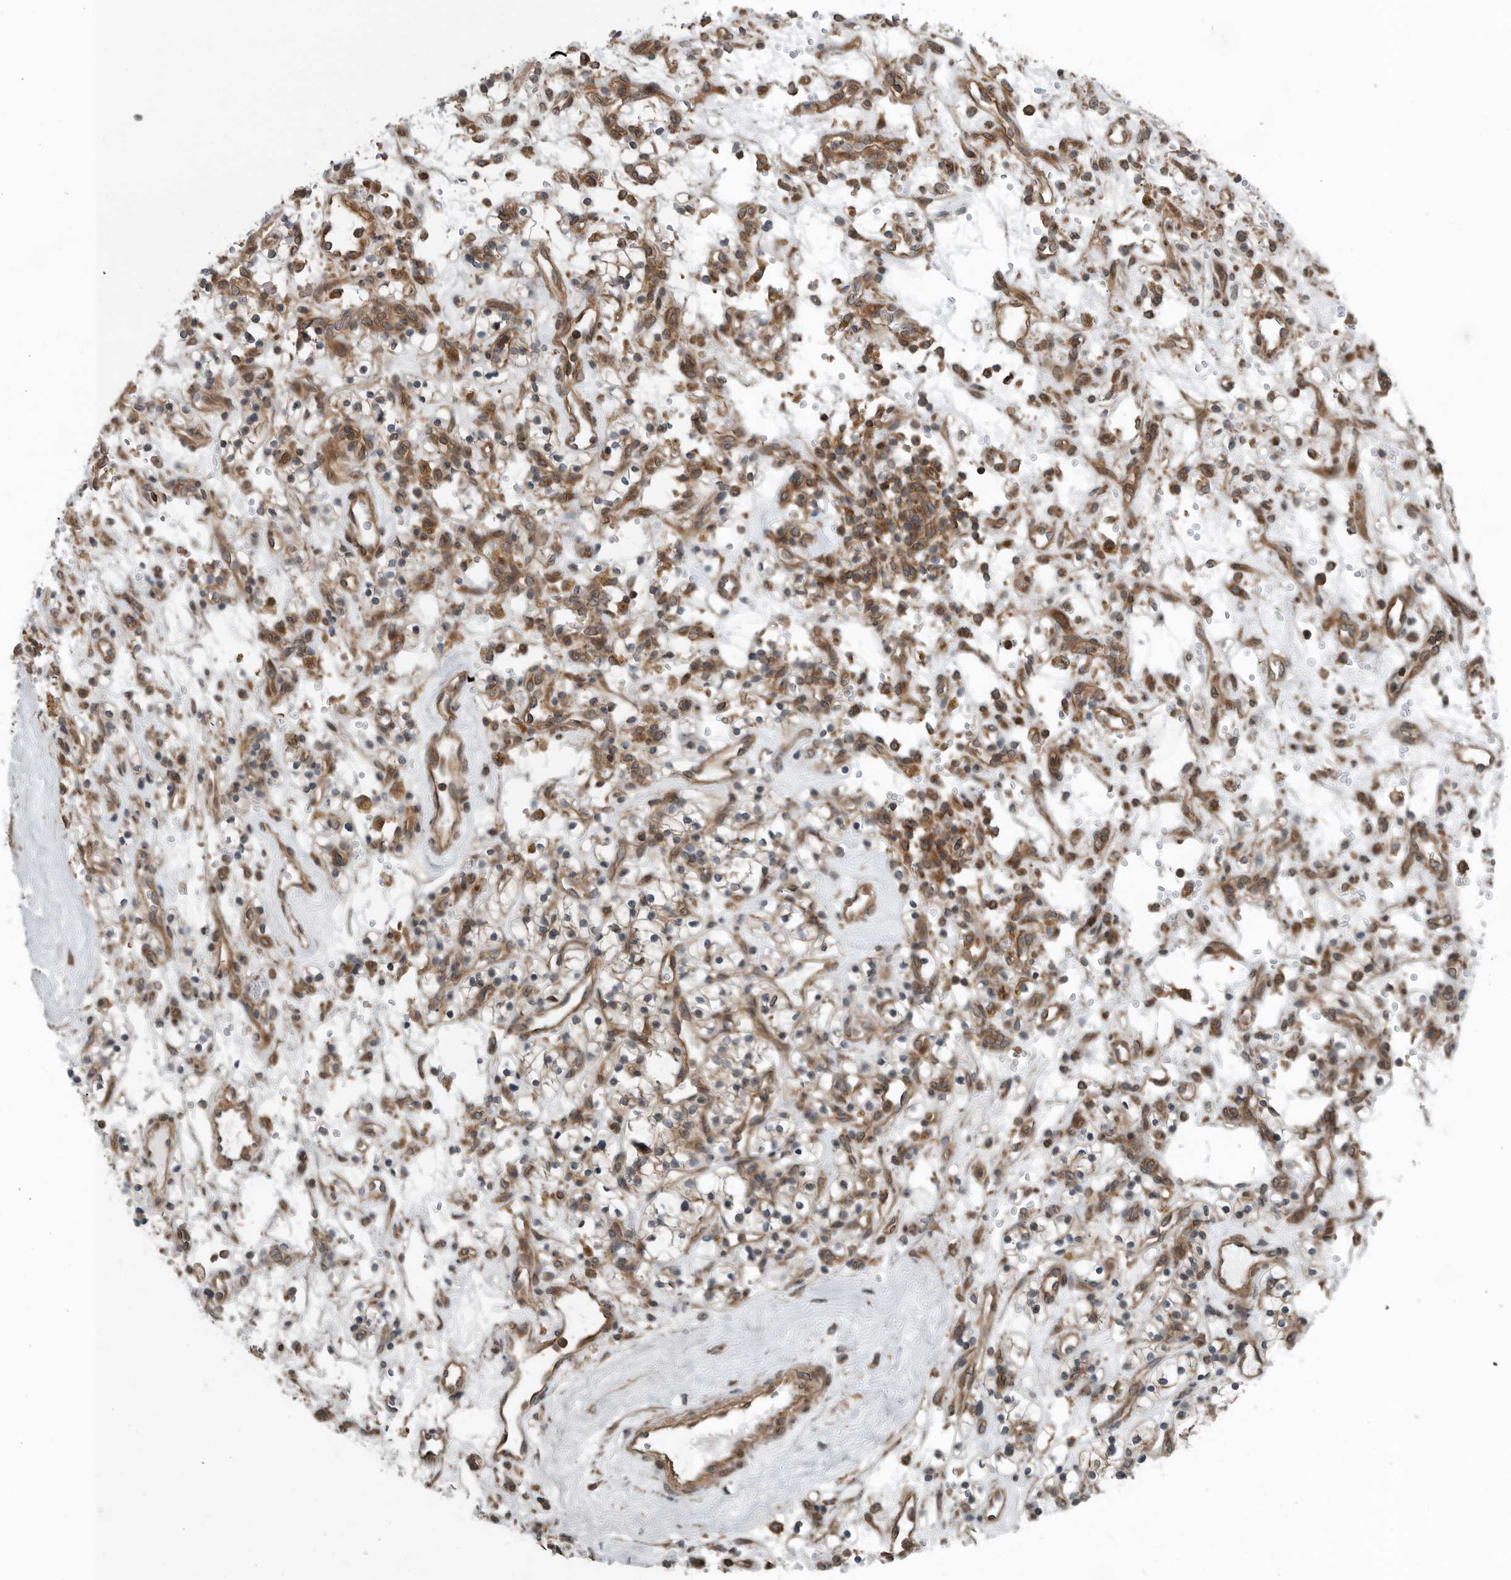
{"staining": {"intensity": "moderate", "quantity": ">75%", "location": "cytoplasmic/membranous"}, "tissue": "renal cancer", "cell_type": "Tumor cells", "image_type": "cancer", "snomed": [{"axis": "morphology", "description": "Adenocarcinoma, NOS"}, {"axis": "topography", "description": "Kidney"}], "caption": "Approximately >75% of tumor cells in human renal cancer (adenocarcinoma) reveal moderate cytoplasmic/membranous protein positivity as visualized by brown immunohistochemical staining.", "gene": "AMFR", "patient": {"sex": "female", "age": 57}}